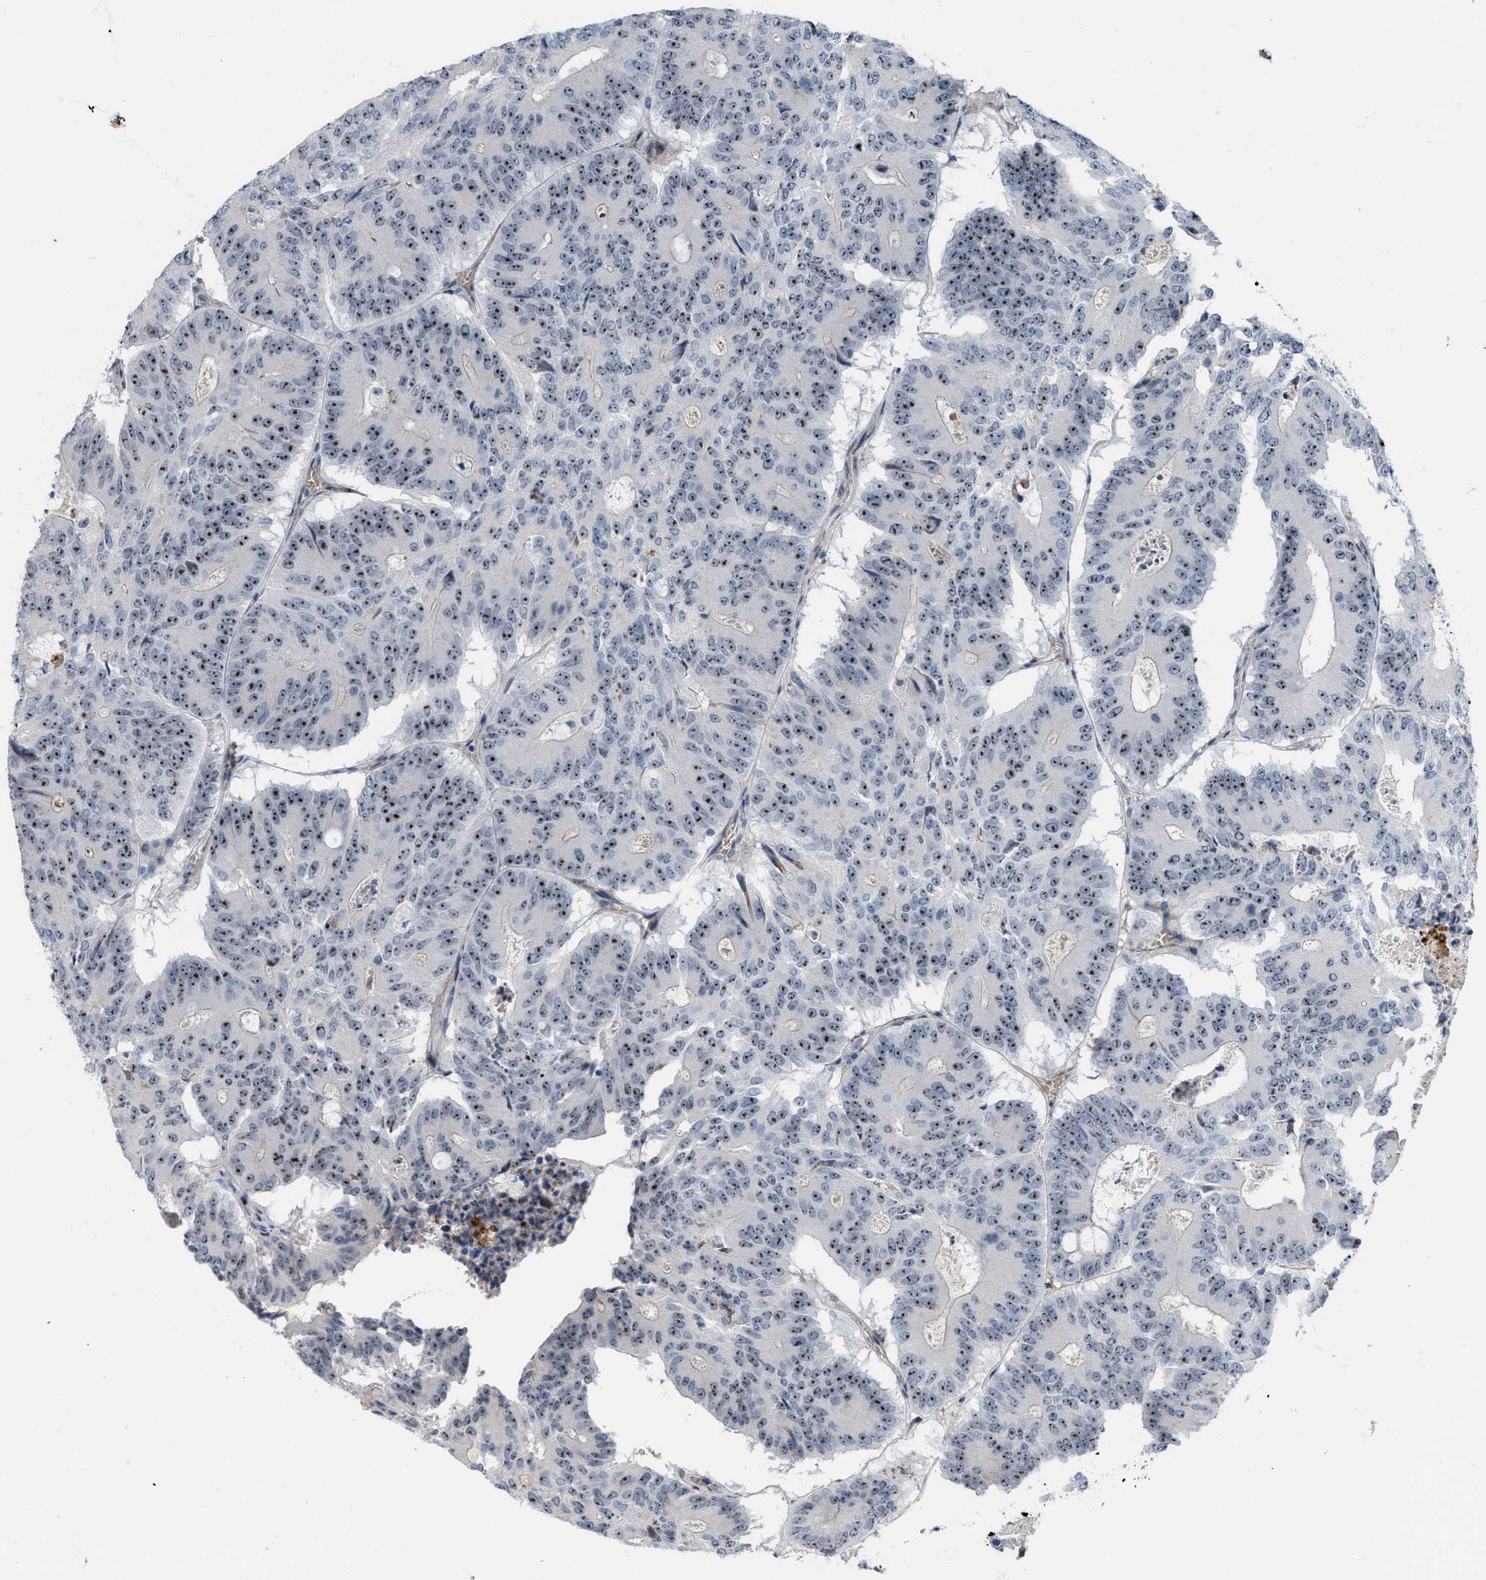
{"staining": {"intensity": "strong", "quantity": ">75%", "location": "nuclear"}, "tissue": "colorectal cancer", "cell_type": "Tumor cells", "image_type": "cancer", "snomed": [{"axis": "morphology", "description": "Adenocarcinoma, NOS"}, {"axis": "topography", "description": "Colon"}], "caption": "There is high levels of strong nuclear positivity in tumor cells of colorectal cancer, as demonstrated by immunohistochemical staining (brown color).", "gene": "POLR1F", "patient": {"sex": "male", "age": 87}}